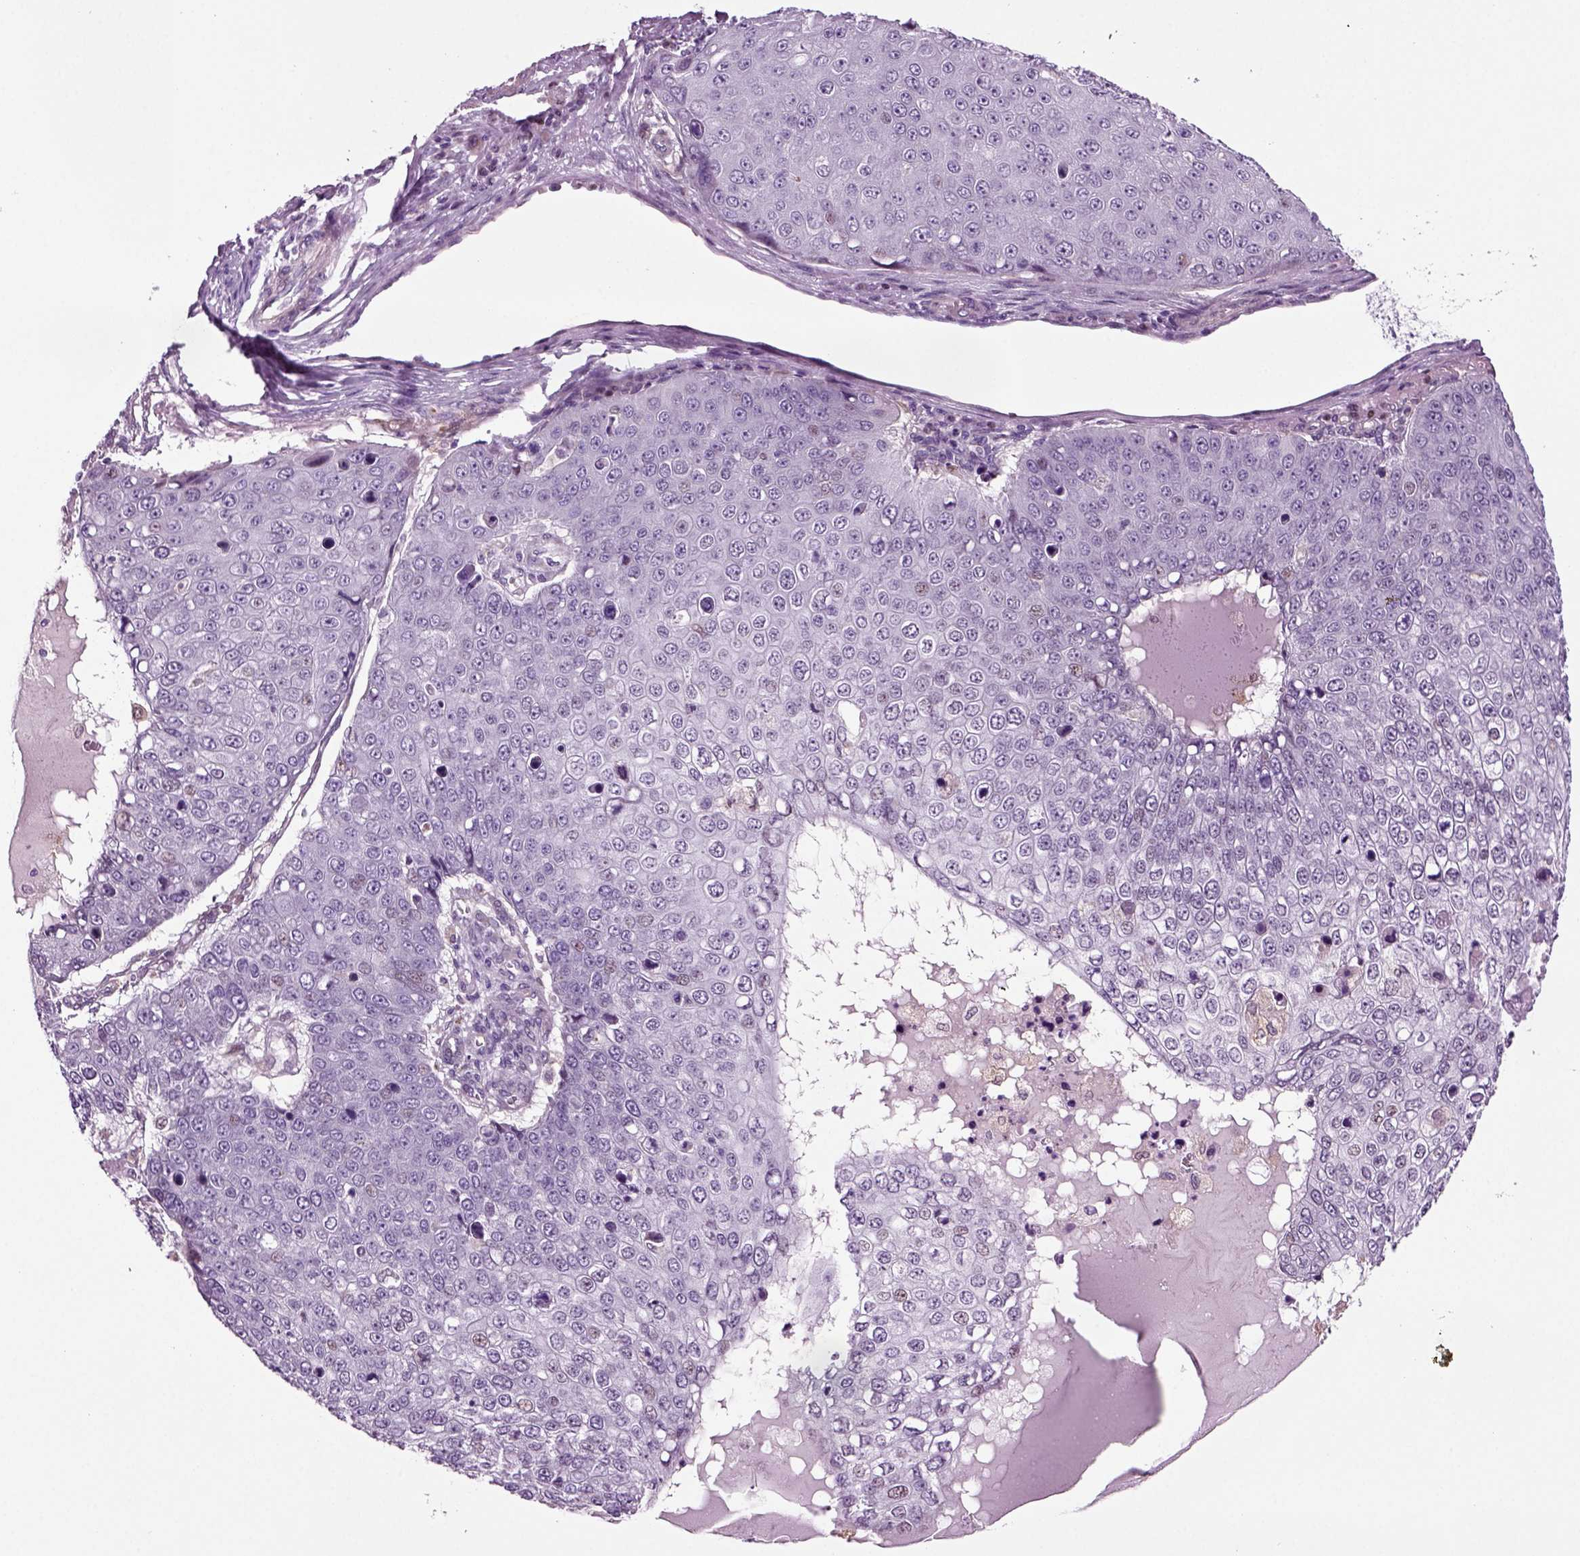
{"staining": {"intensity": "negative", "quantity": "none", "location": "none"}, "tissue": "skin cancer", "cell_type": "Tumor cells", "image_type": "cancer", "snomed": [{"axis": "morphology", "description": "Squamous cell carcinoma, NOS"}, {"axis": "topography", "description": "Skin"}], "caption": "Skin squamous cell carcinoma was stained to show a protein in brown. There is no significant staining in tumor cells.", "gene": "ARID3A", "patient": {"sex": "male", "age": 71}}